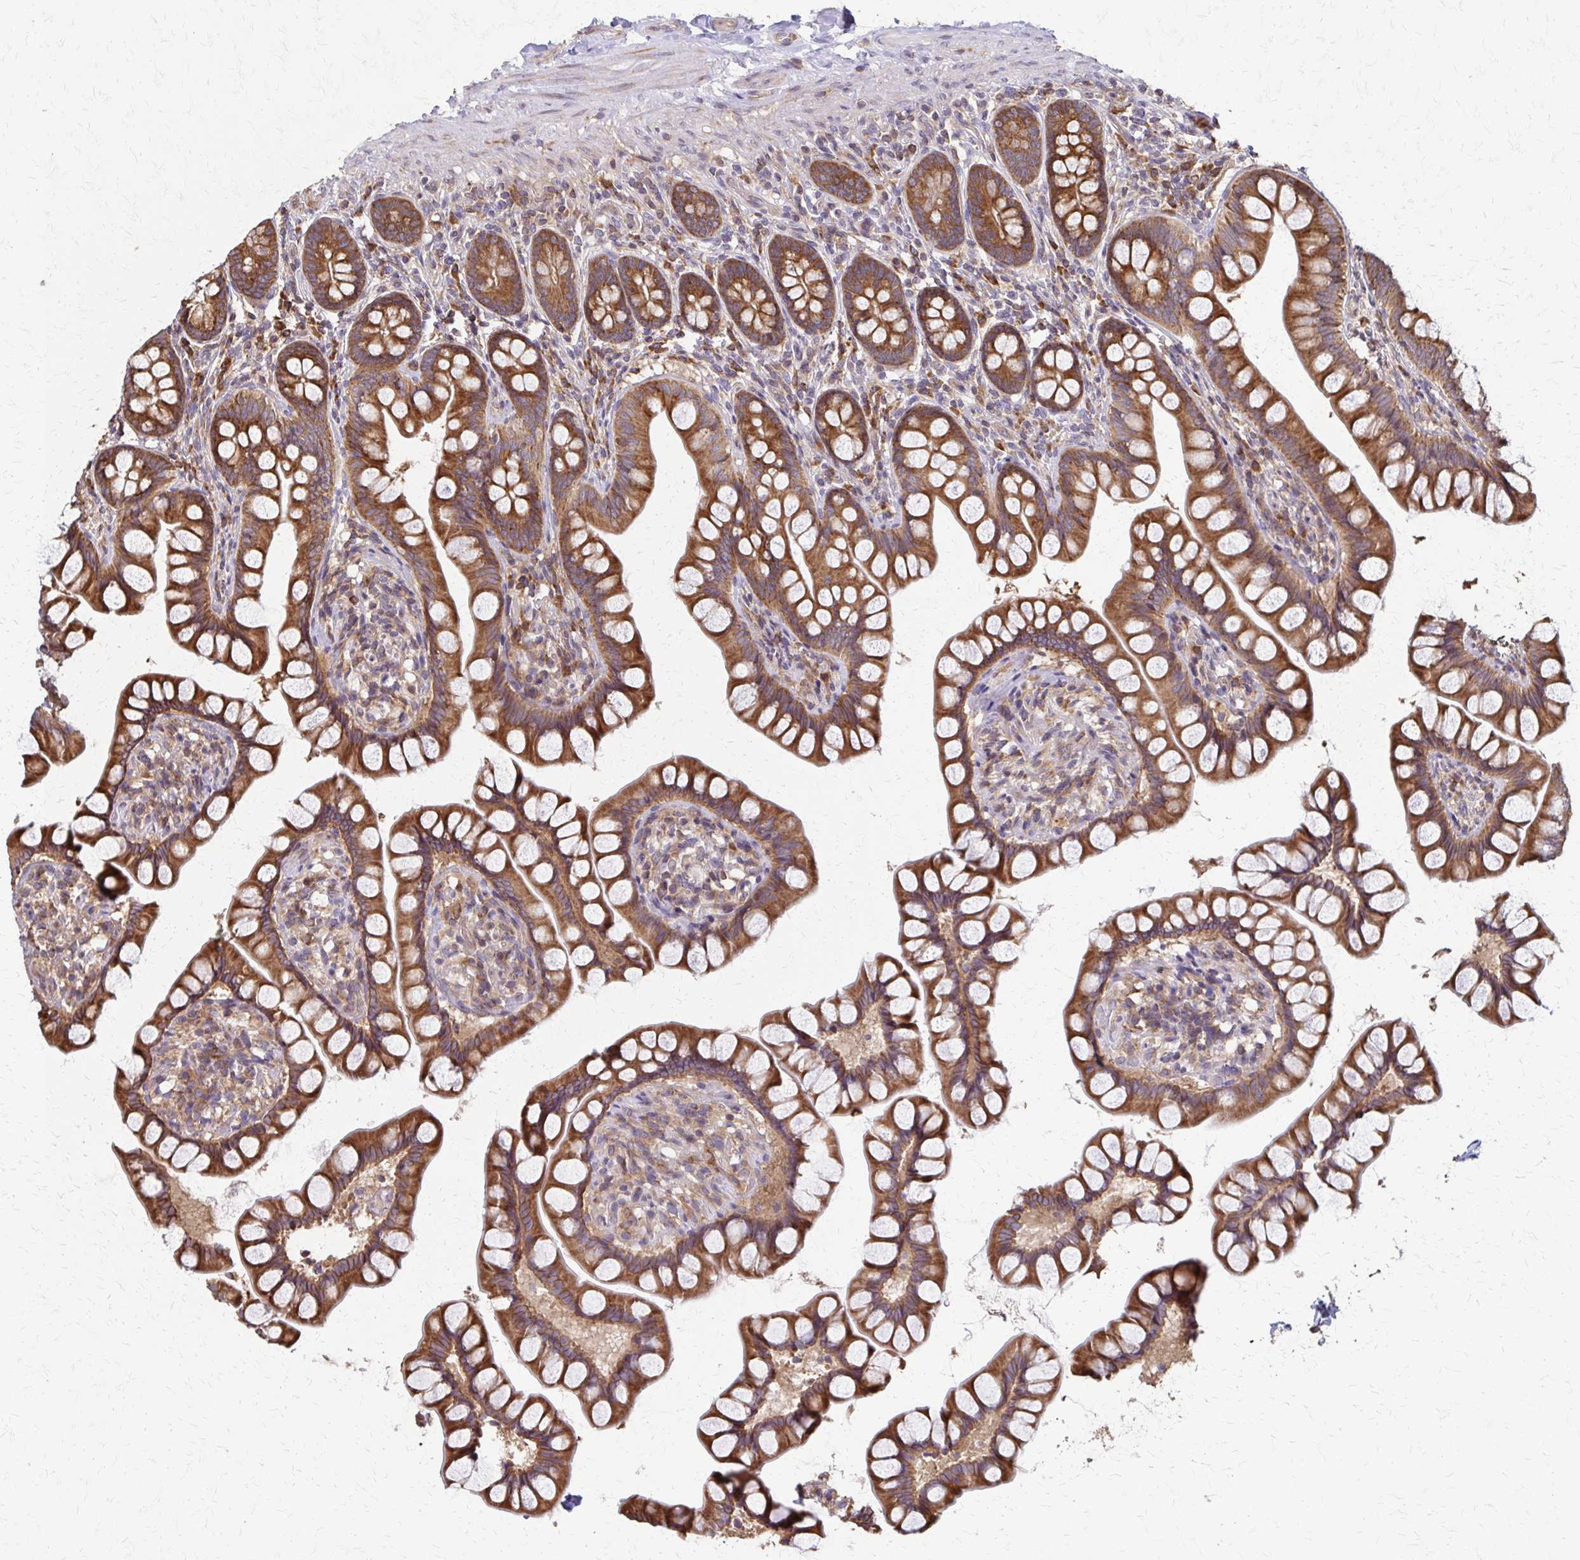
{"staining": {"intensity": "strong", "quantity": ">75%", "location": "cytoplasmic/membranous"}, "tissue": "small intestine", "cell_type": "Glandular cells", "image_type": "normal", "snomed": [{"axis": "morphology", "description": "Normal tissue, NOS"}, {"axis": "topography", "description": "Small intestine"}], "caption": "Immunohistochemistry histopathology image of normal small intestine: human small intestine stained using IHC displays high levels of strong protein expression localized specifically in the cytoplasmic/membranous of glandular cells, appearing as a cytoplasmic/membranous brown color.", "gene": "EEF2", "patient": {"sex": "male", "age": 70}}